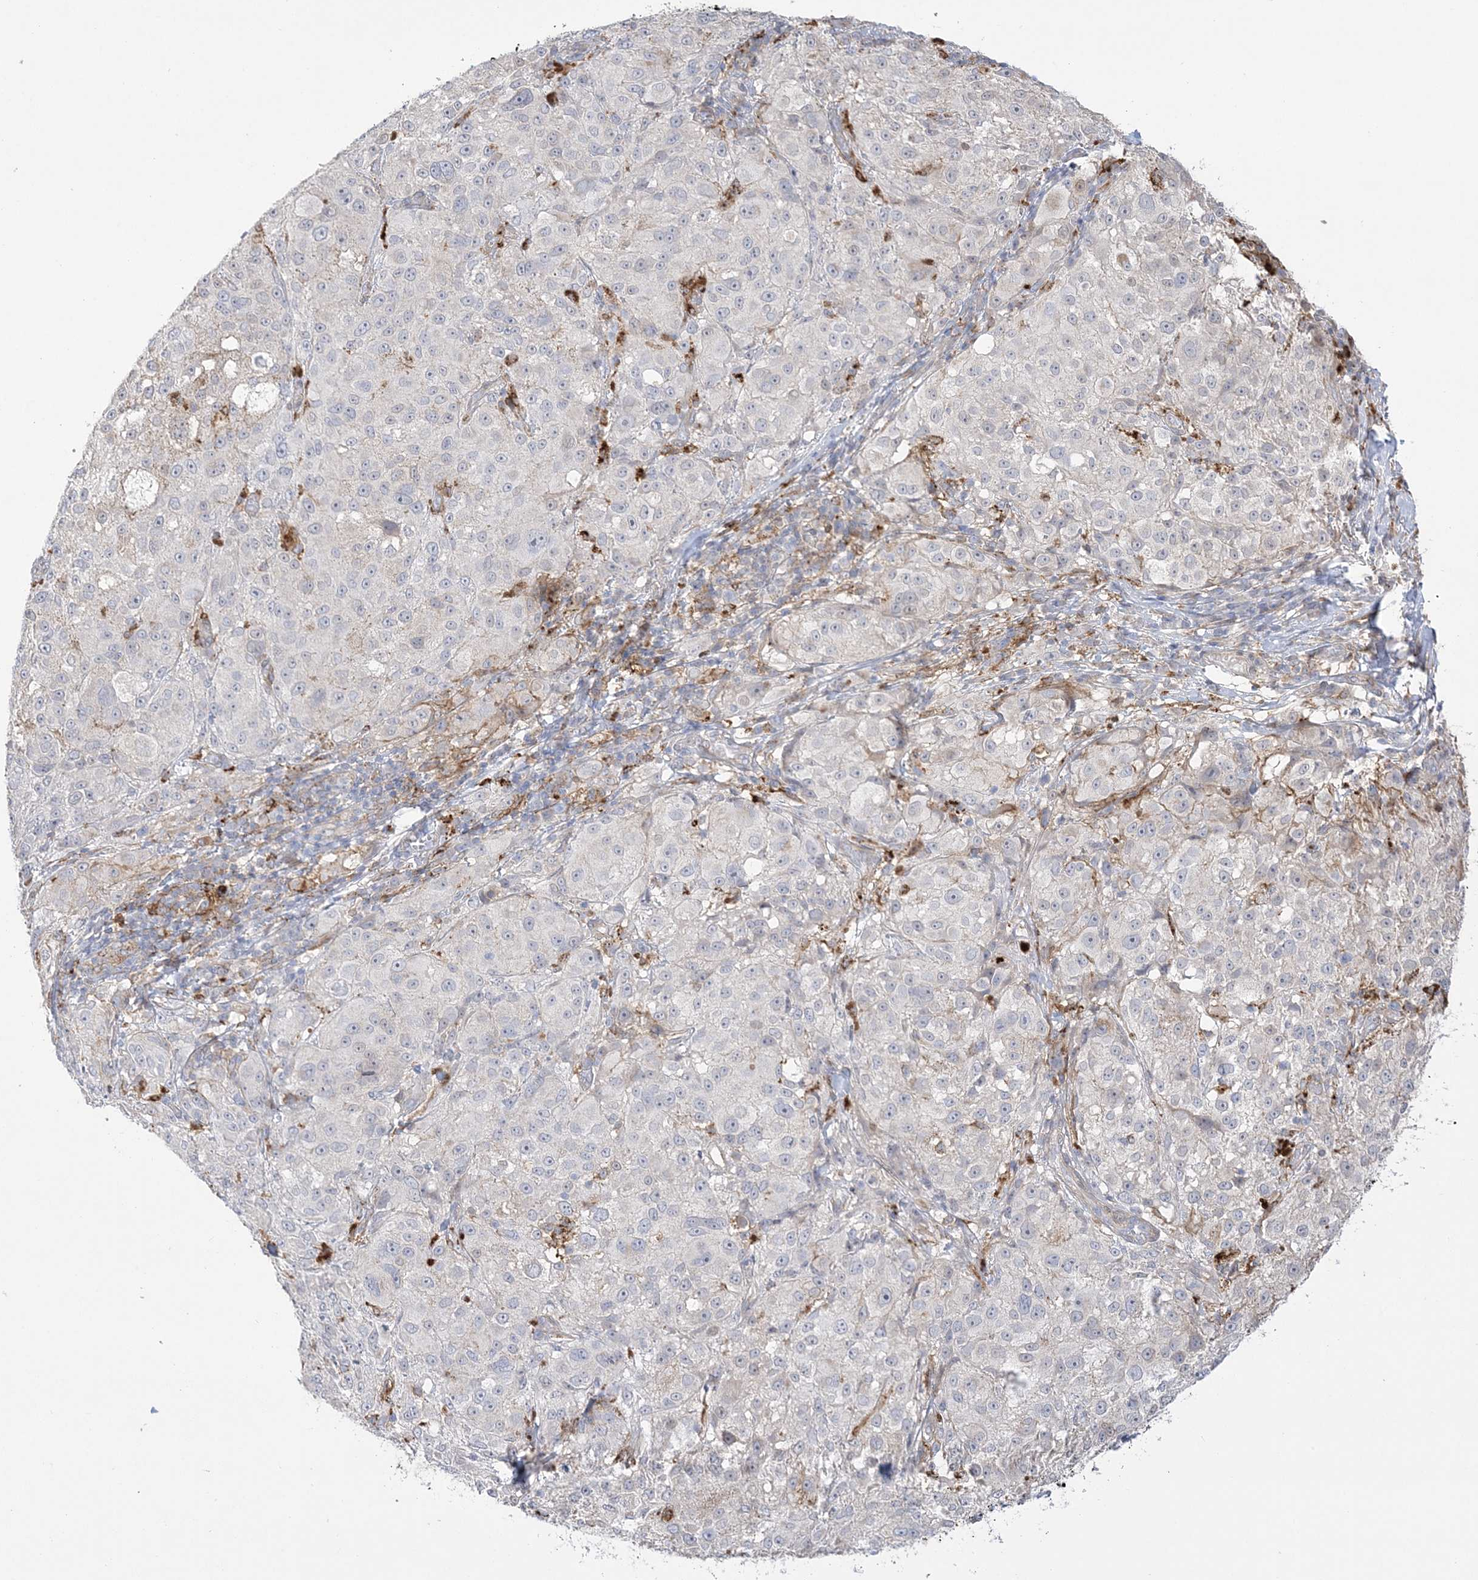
{"staining": {"intensity": "negative", "quantity": "none", "location": "none"}, "tissue": "melanoma", "cell_type": "Tumor cells", "image_type": "cancer", "snomed": [{"axis": "morphology", "description": "Necrosis, NOS"}, {"axis": "morphology", "description": "Malignant melanoma, NOS"}, {"axis": "topography", "description": "Skin"}], "caption": "A micrograph of human malignant melanoma is negative for staining in tumor cells.", "gene": "HAAO", "patient": {"sex": "female", "age": 87}}